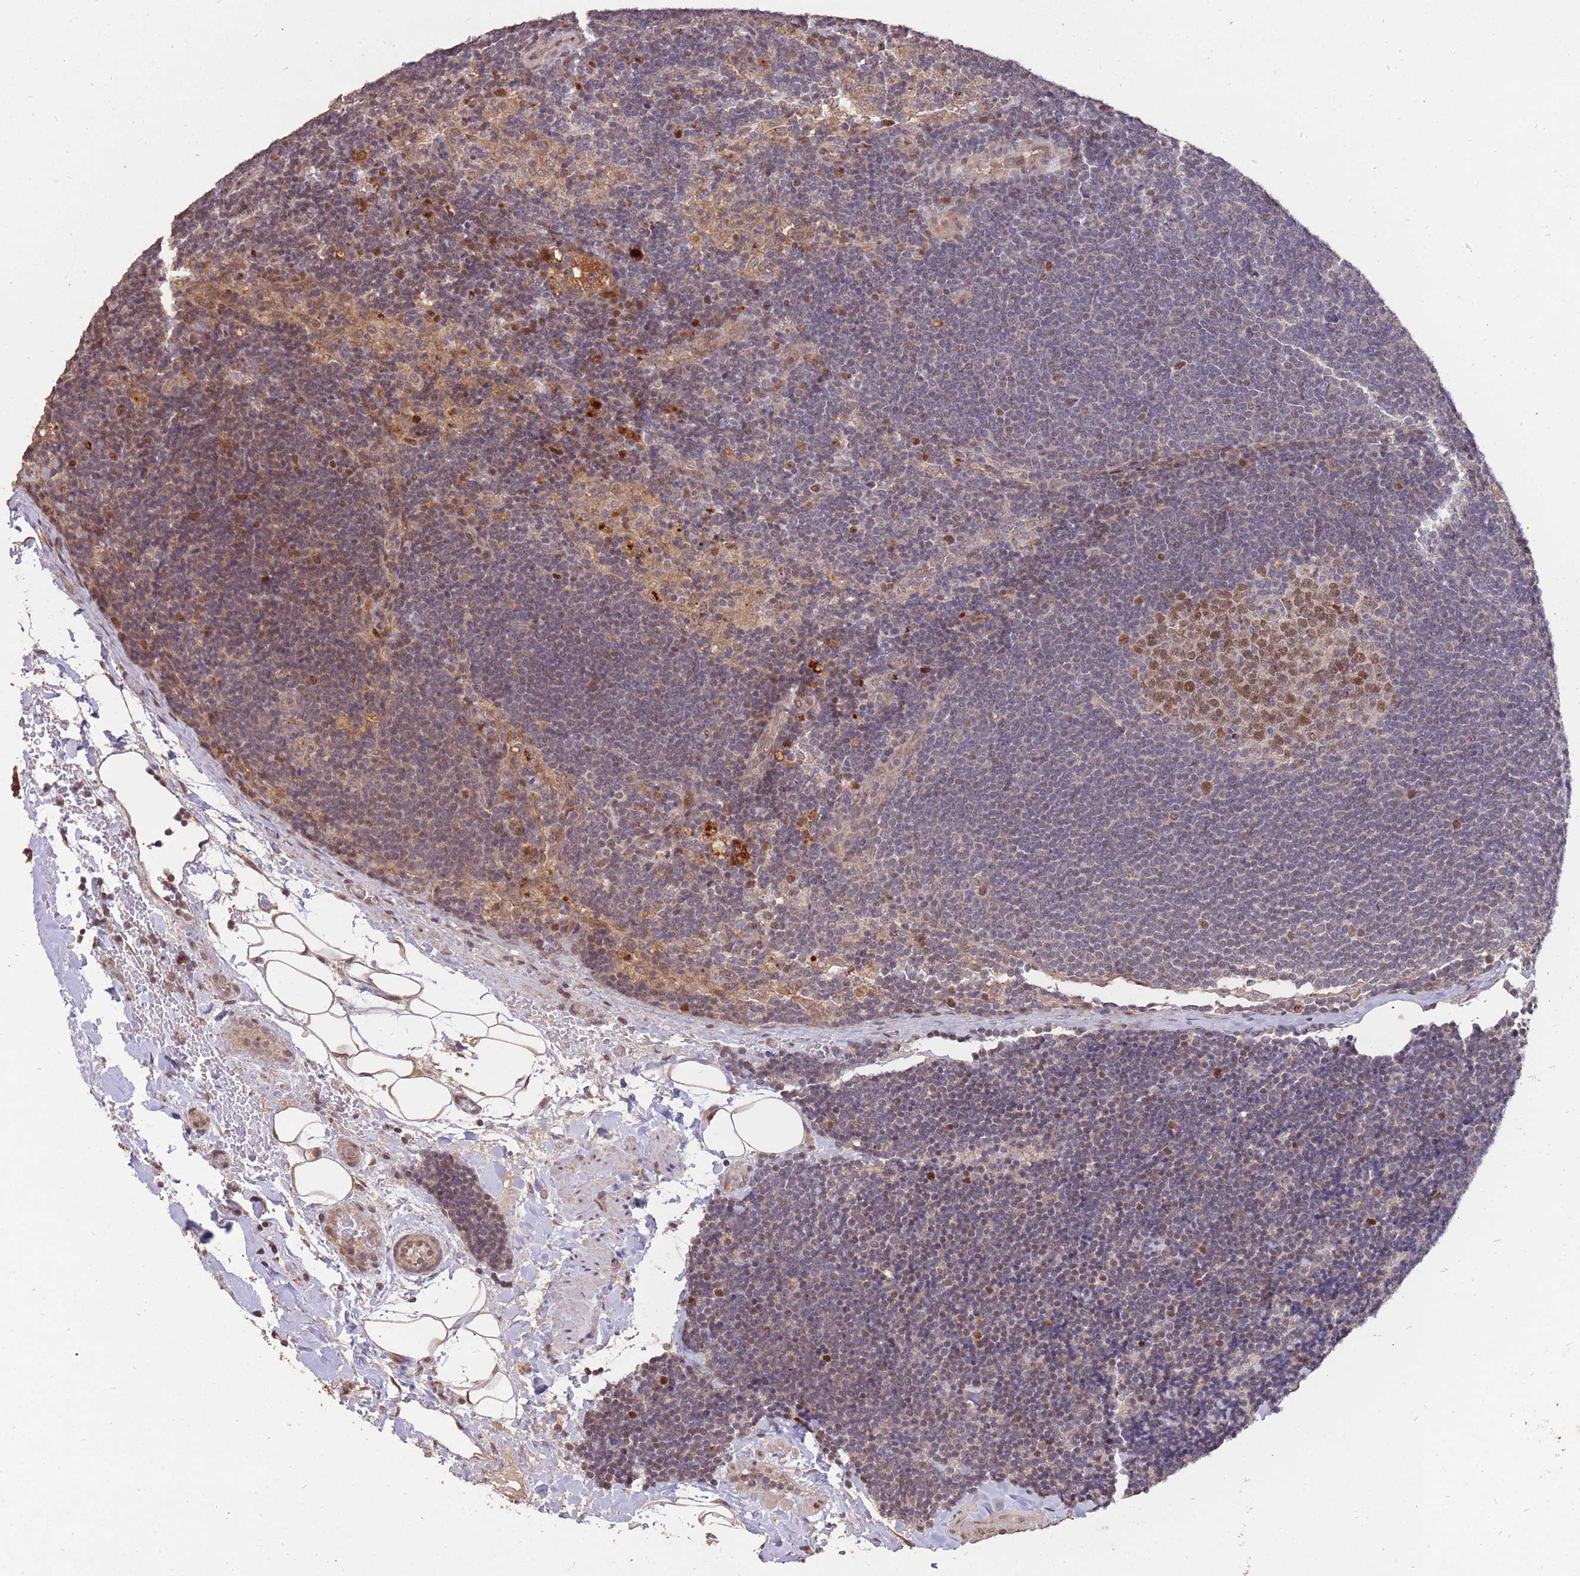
{"staining": {"intensity": "moderate", "quantity": "25%-75%", "location": "nuclear"}, "tissue": "lymph node", "cell_type": "Germinal center cells", "image_type": "normal", "snomed": [{"axis": "morphology", "description": "Normal tissue, NOS"}, {"axis": "topography", "description": "Lymph node"}], "caption": "High-power microscopy captured an immunohistochemistry (IHC) histopathology image of benign lymph node, revealing moderate nuclear staining in approximately 25%-75% of germinal center cells.", "gene": "RGS14", "patient": {"sex": "male", "age": 24}}